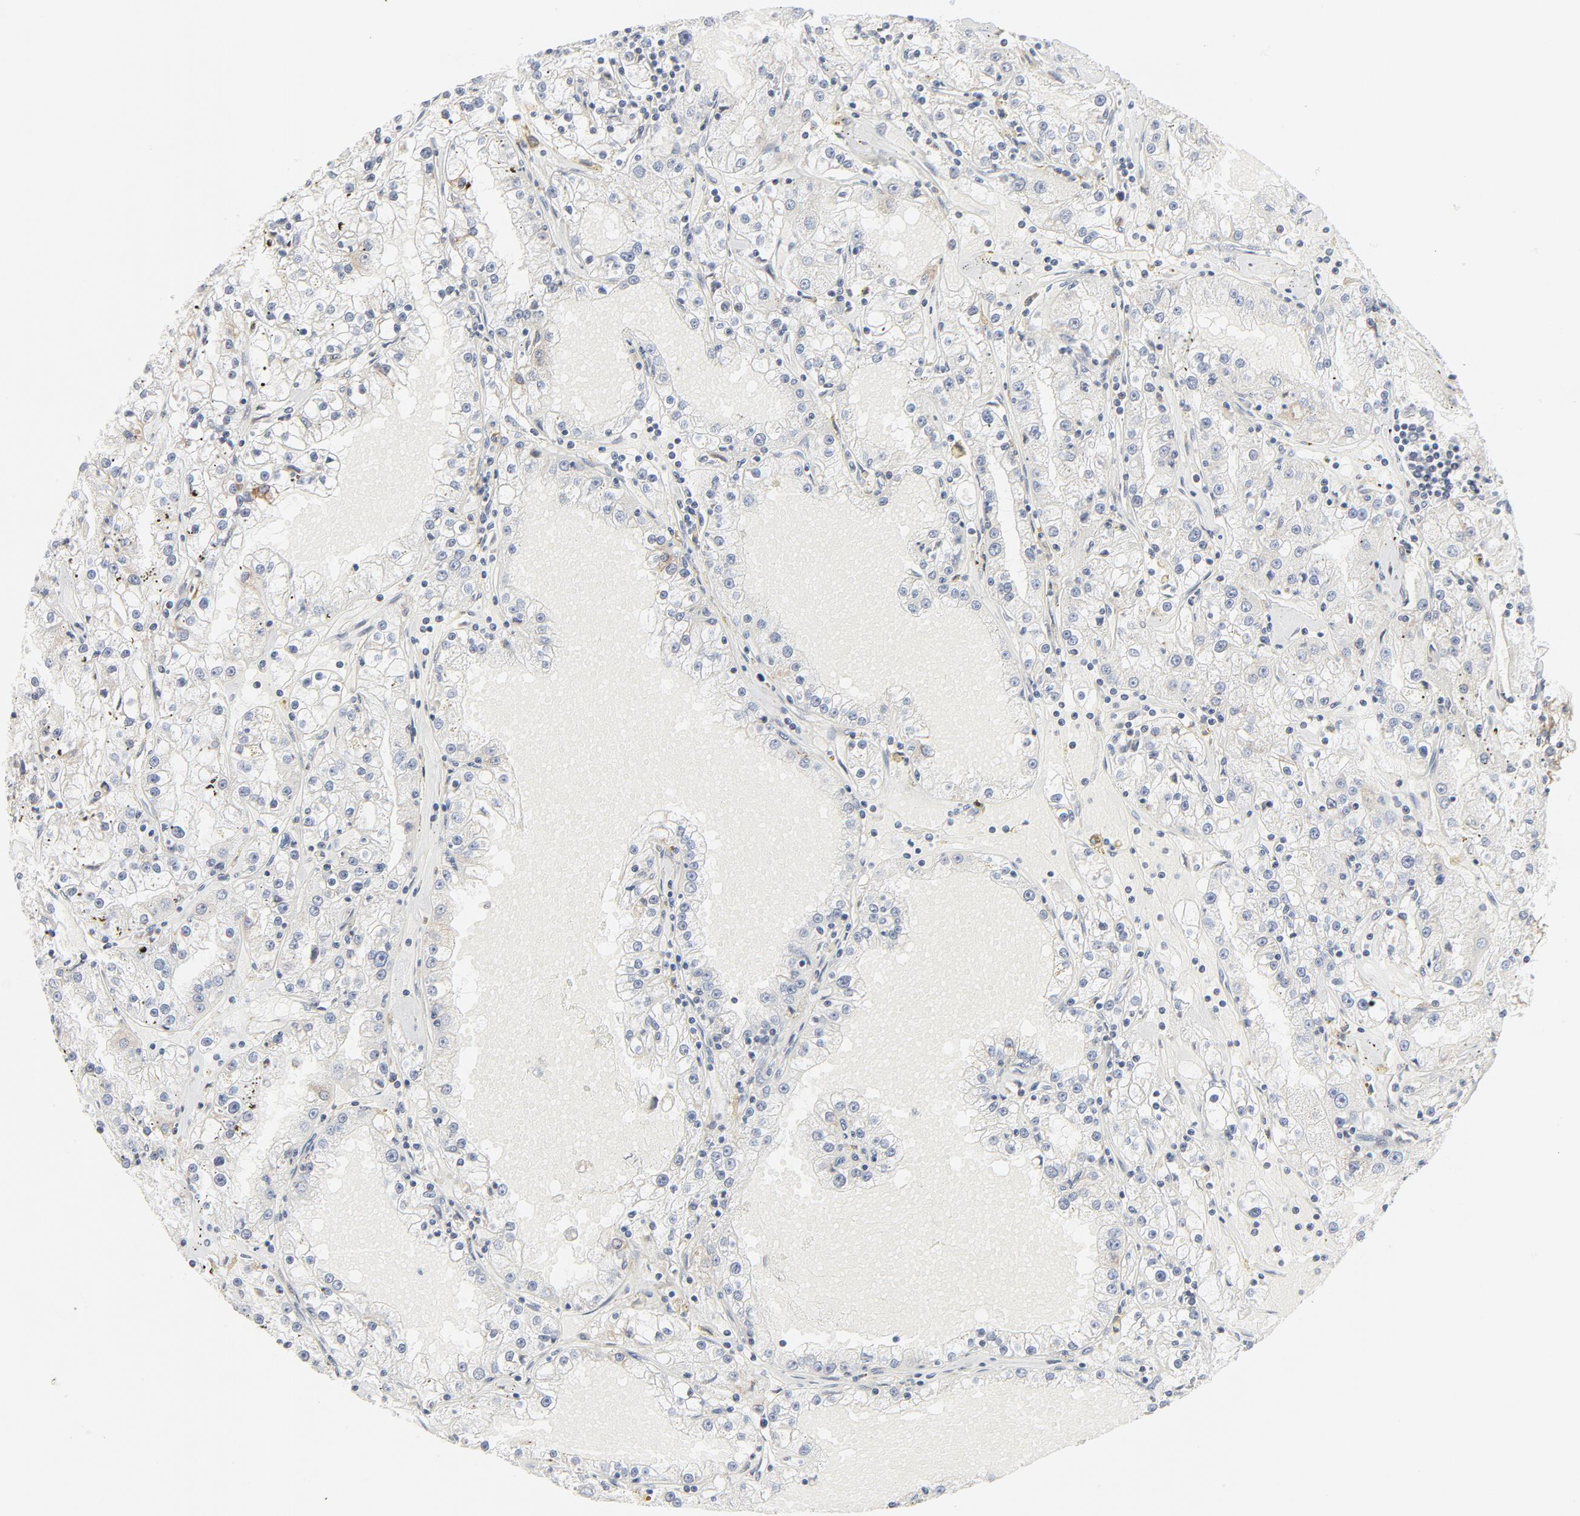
{"staining": {"intensity": "negative", "quantity": "none", "location": "none"}, "tissue": "renal cancer", "cell_type": "Tumor cells", "image_type": "cancer", "snomed": [{"axis": "morphology", "description": "Adenocarcinoma, NOS"}, {"axis": "topography", "description": "Kidney"}], "caption": "Tumor cells are negative for brown protein staining in renal cancer. Nuclei are stained in blue.", "gene": "LRP6", "patient": {"sex": "male", "age": 56}}